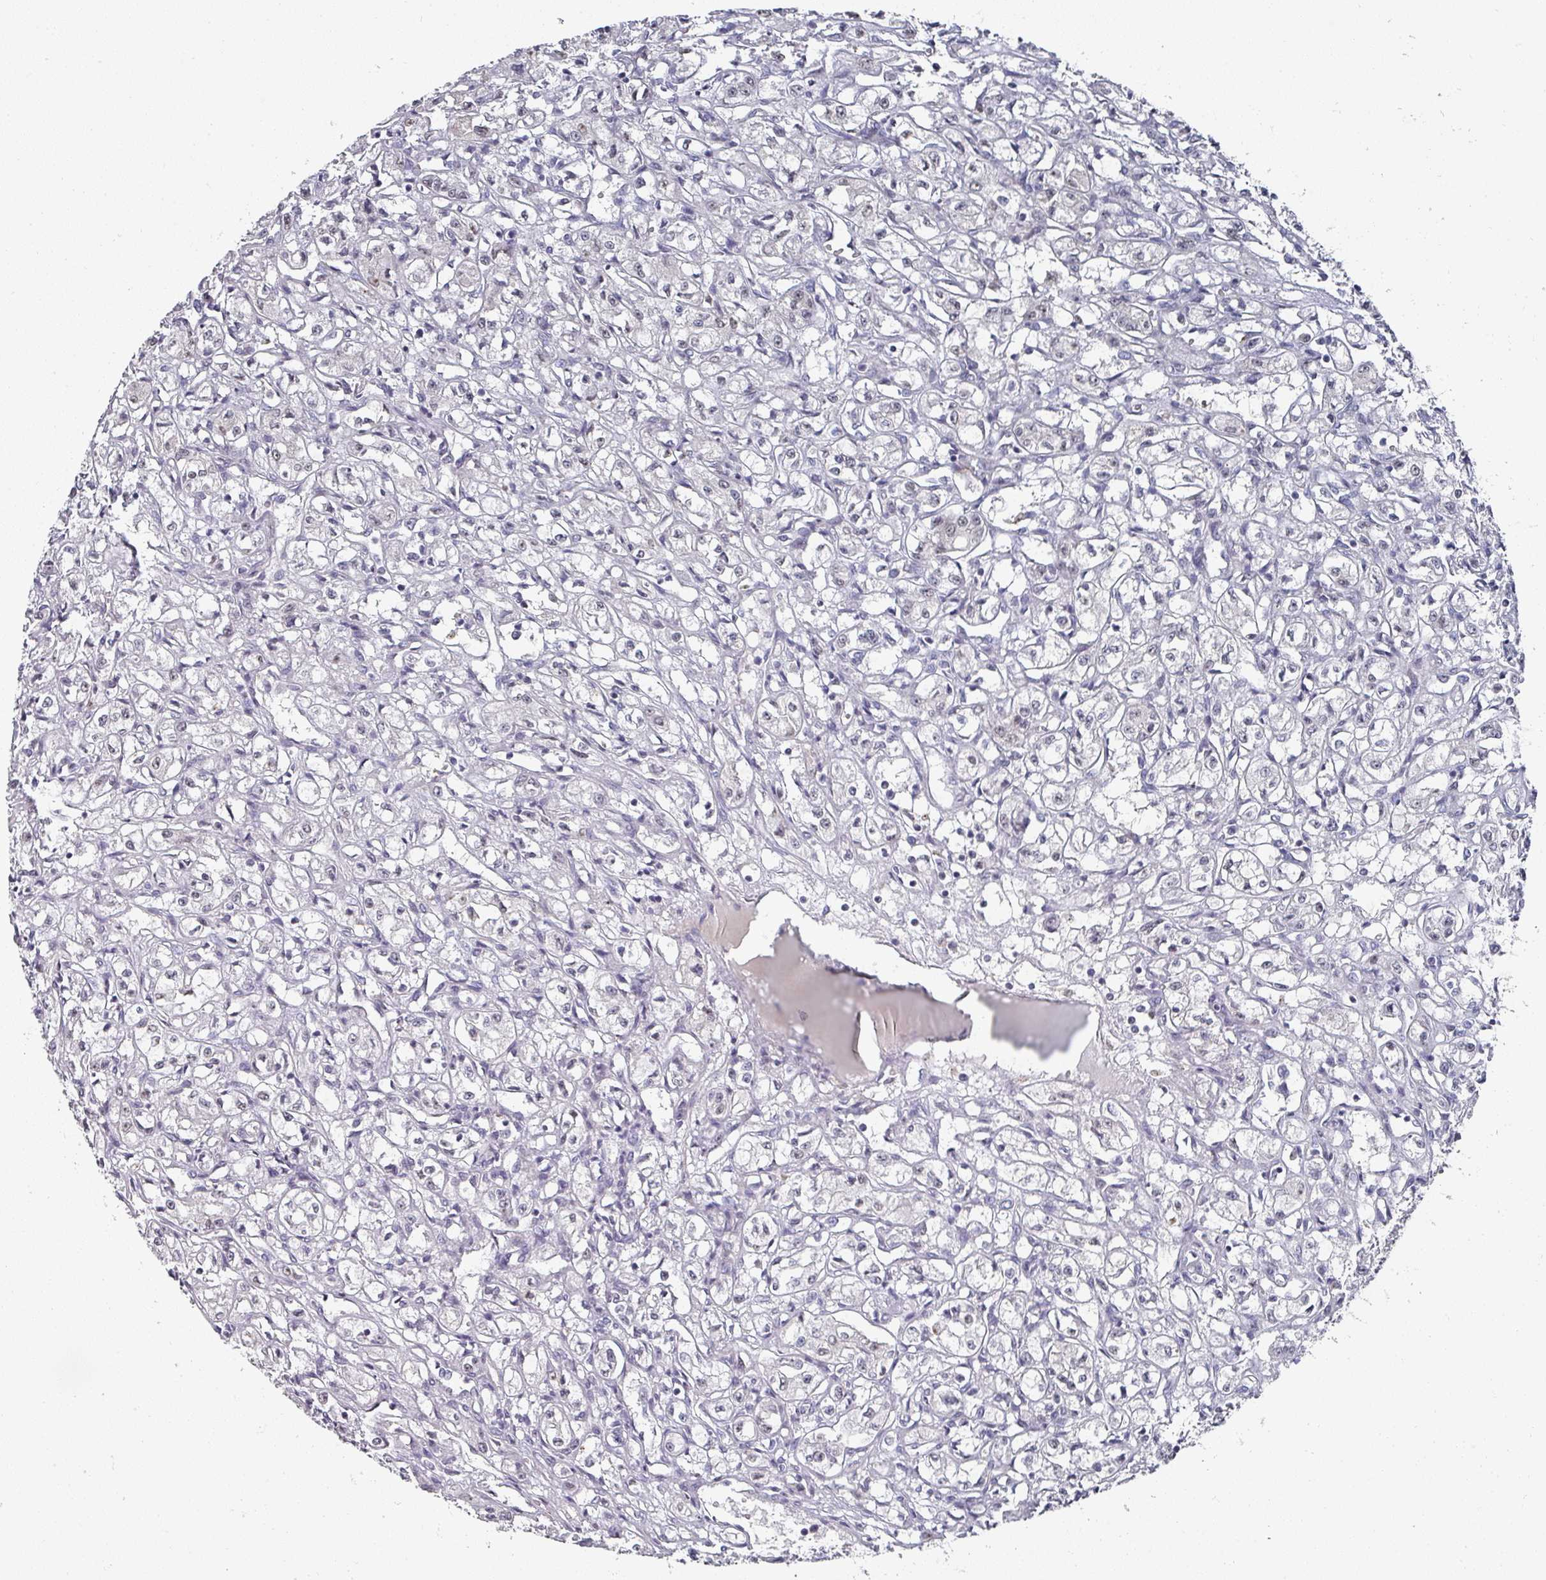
{"staining": {"intensity": "negative", "quantity": "none", "location": "none"}, "tissue": "renal cancer", "cell_type": "Tumor cells", "image_type": "cancer", "snomed": [{"axis": "morphology", "description": "Adenocarcinoma, NOS"}, {"axis": "topography", "description": "Kidney"}], "caption": "The immunohistochemistry (IHC) photomicrograph has no significant expression in tumor cells of renal adenocarcinoma tissue. (DAB (3,3'-diaminobenzidine) immunohistochemistry visualized using brightfield microscopy, high magnification).", "gene": "ZNF654", "patient": {"sex": "male", "age": 56}}